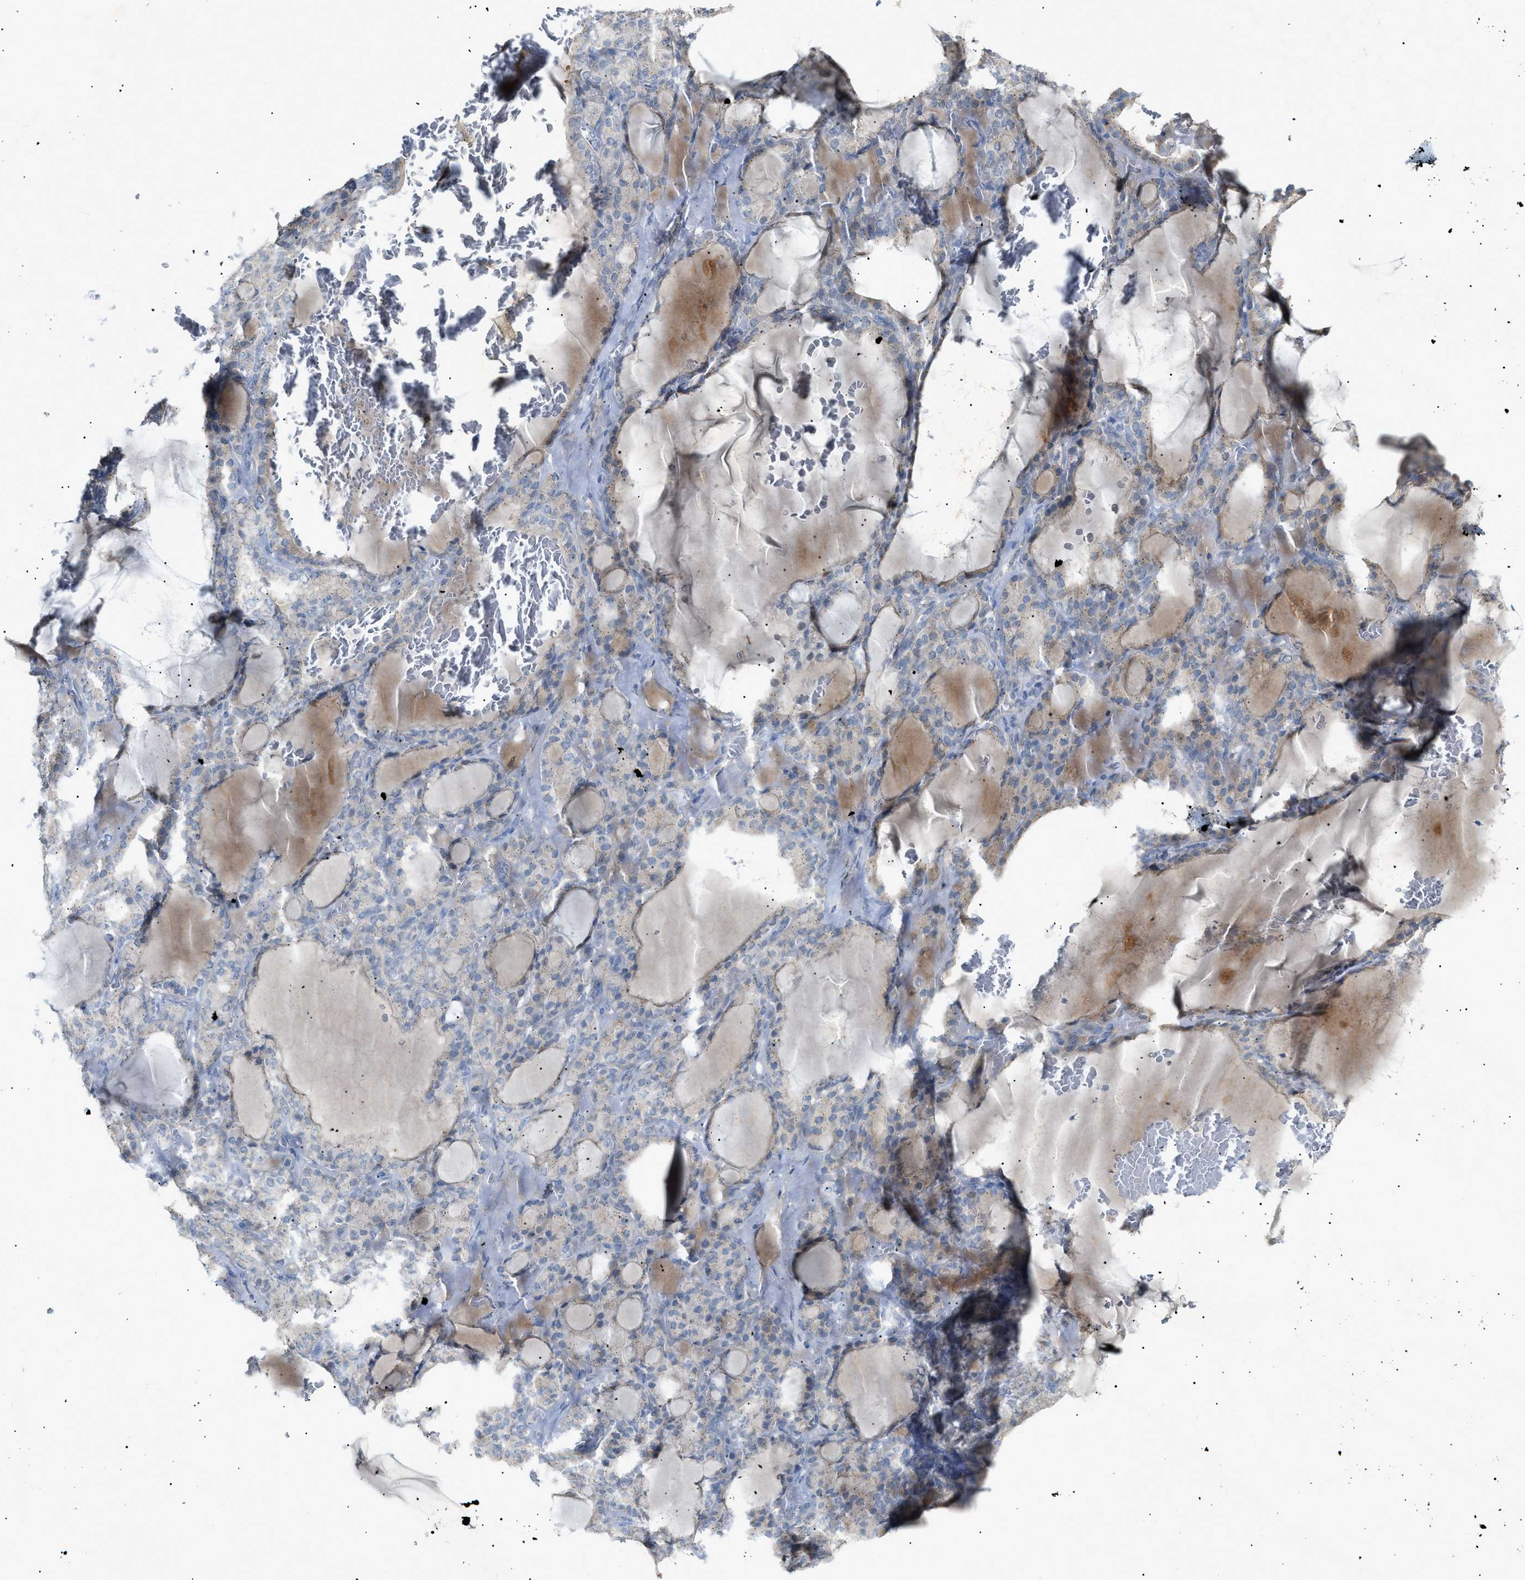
{"staining": {"intensity": "negative", "quantity": "none", "location": "none"}, "tissue": "thyroid gland", "cell_type": "Glandular cells", "image_type": "normal", "snomed": [{"axis": "morphology", "description": "Normal tissue, NOS"}, {"axis": "topography", "description": "Thyroid gland"}], "caption": "This is a image of IHC staining of normal thyroid gland, which shows no positivity in glandular cells.", "gene": "SLC25A31", "patient": {"sex": "female", "age": 28}}